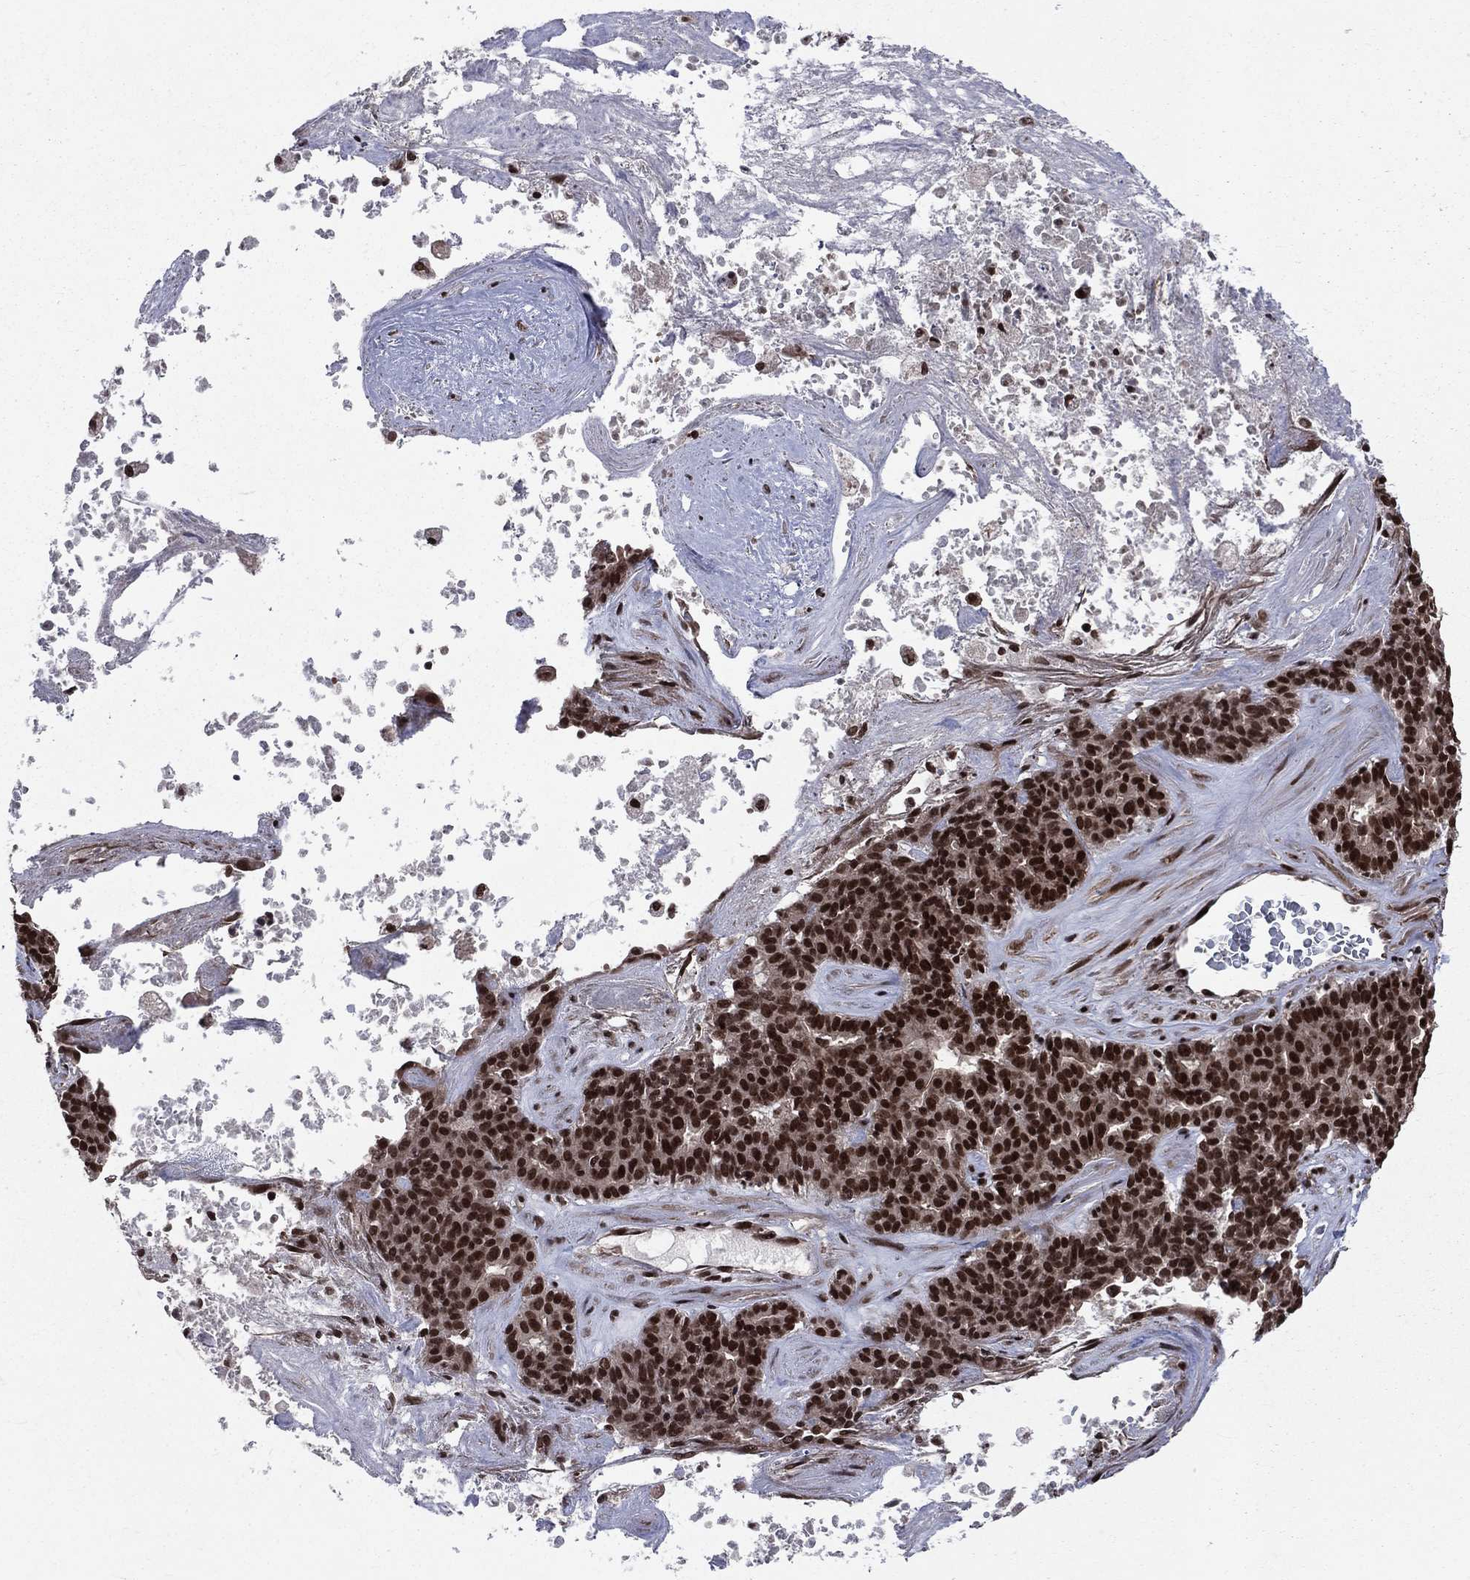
{"staining": {"intensity": "strong", "quantity": ">75%", "location": "nuclear"}, "tissue": "liver cancer", "cell_type": "Tumor cells", "image_type": "cancer", "snomed": [{"axis": "morphology", "description": "Cholangiocarcinoma"}, {"axis": "topography", "description": "Liver"}], "caption": "A brown stain labels strong nuclear expression of a protein in human liver cholangiocarcinoma tumor cells.", "gene": "SMC3", "patient": {"sex": "female", "age": 47}}